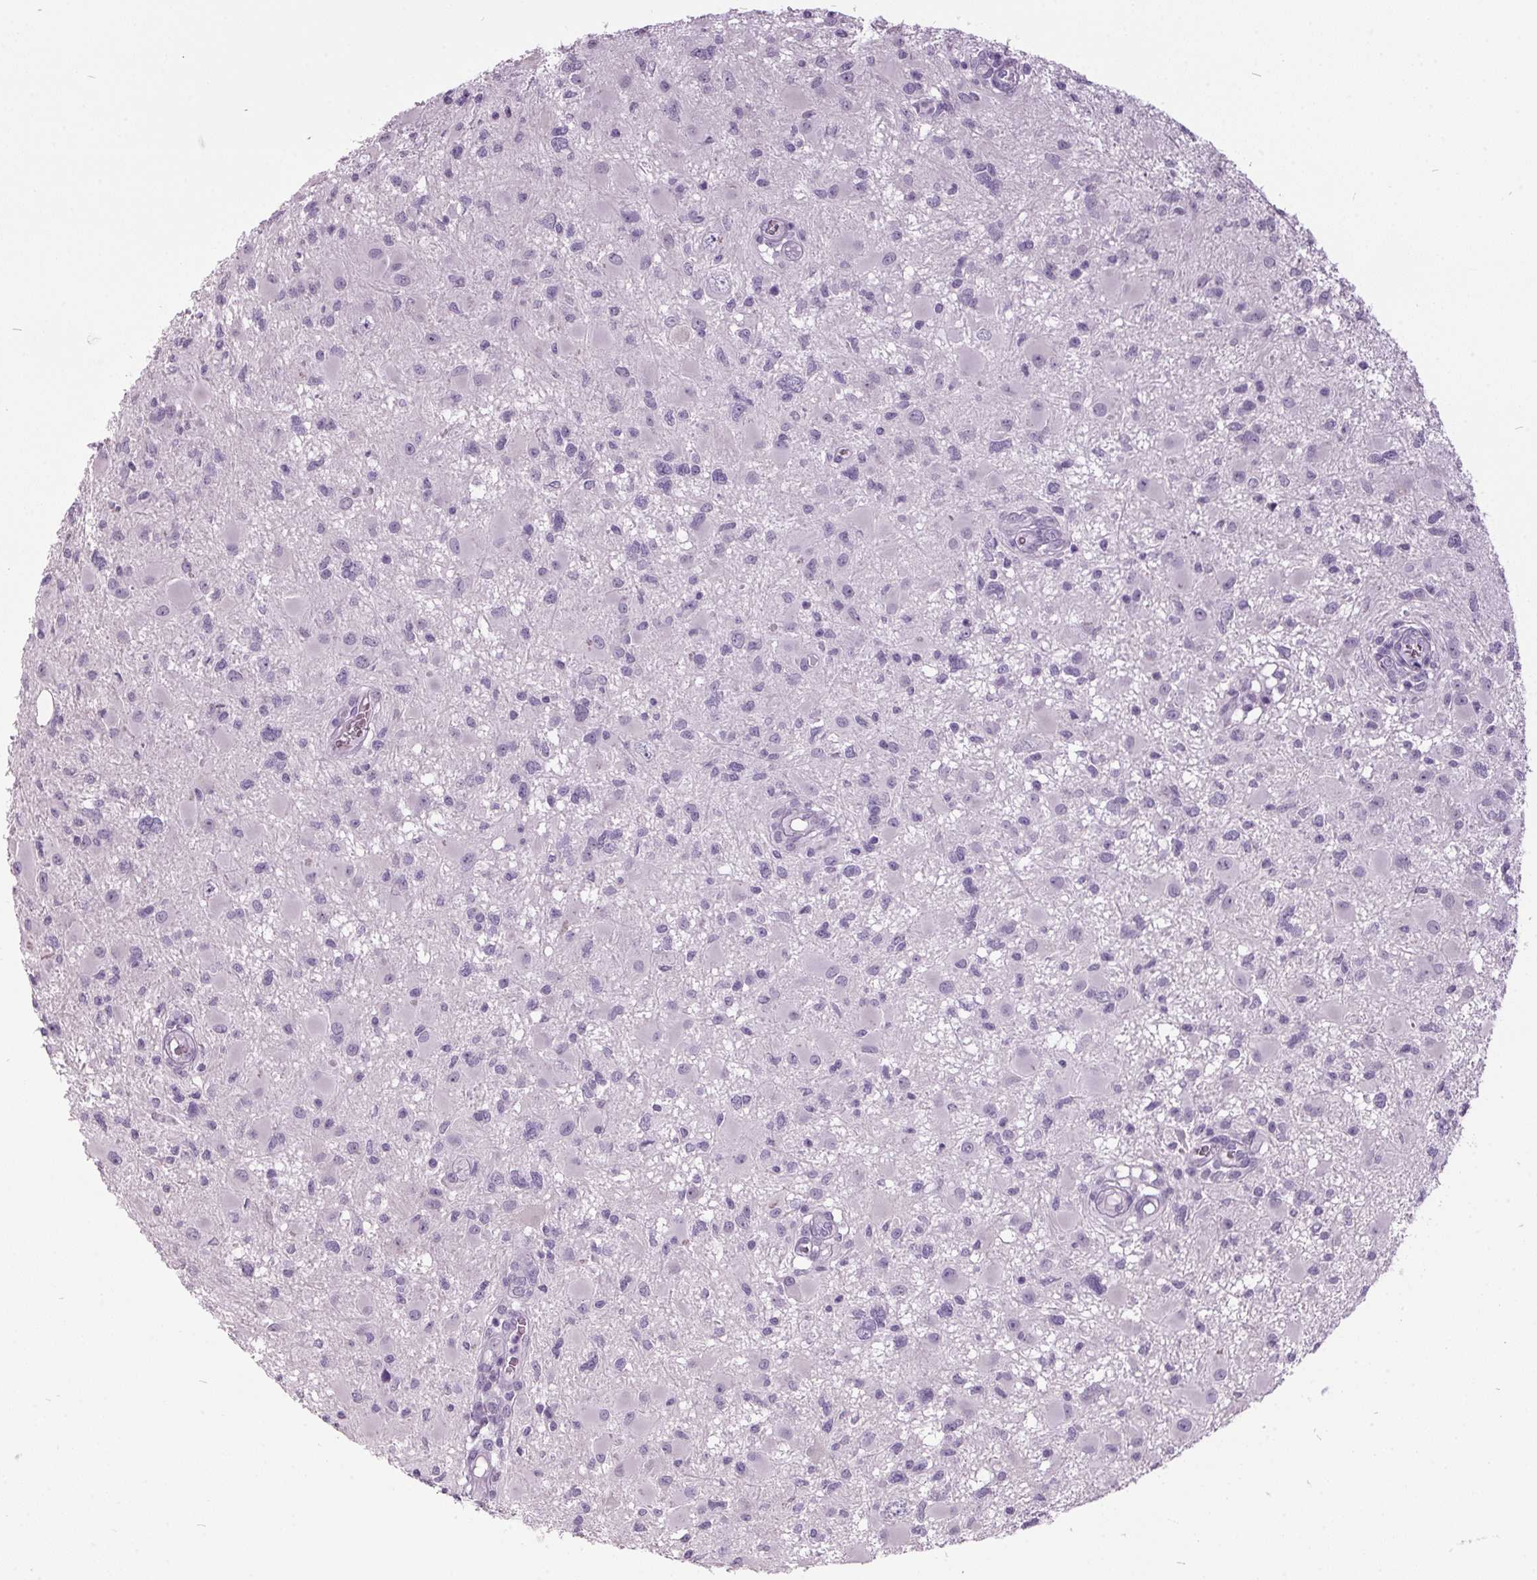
{"staining": {"intensity": "negative", "quantity": "none", "location": "none"}, "tissue": "glioma", "cell_type": "Tumor cells", "image_type": "cancer", "snomed": [{"axis": "morphology", "description": "Glioma, malignant, High grade"}, {"axis": "topography", "description": "Brain"}], "caption": "There is no significant staining in tumor cells of glioma.", "gene": "ODAD2", "patient": {"sex": "male", "age": 54}}